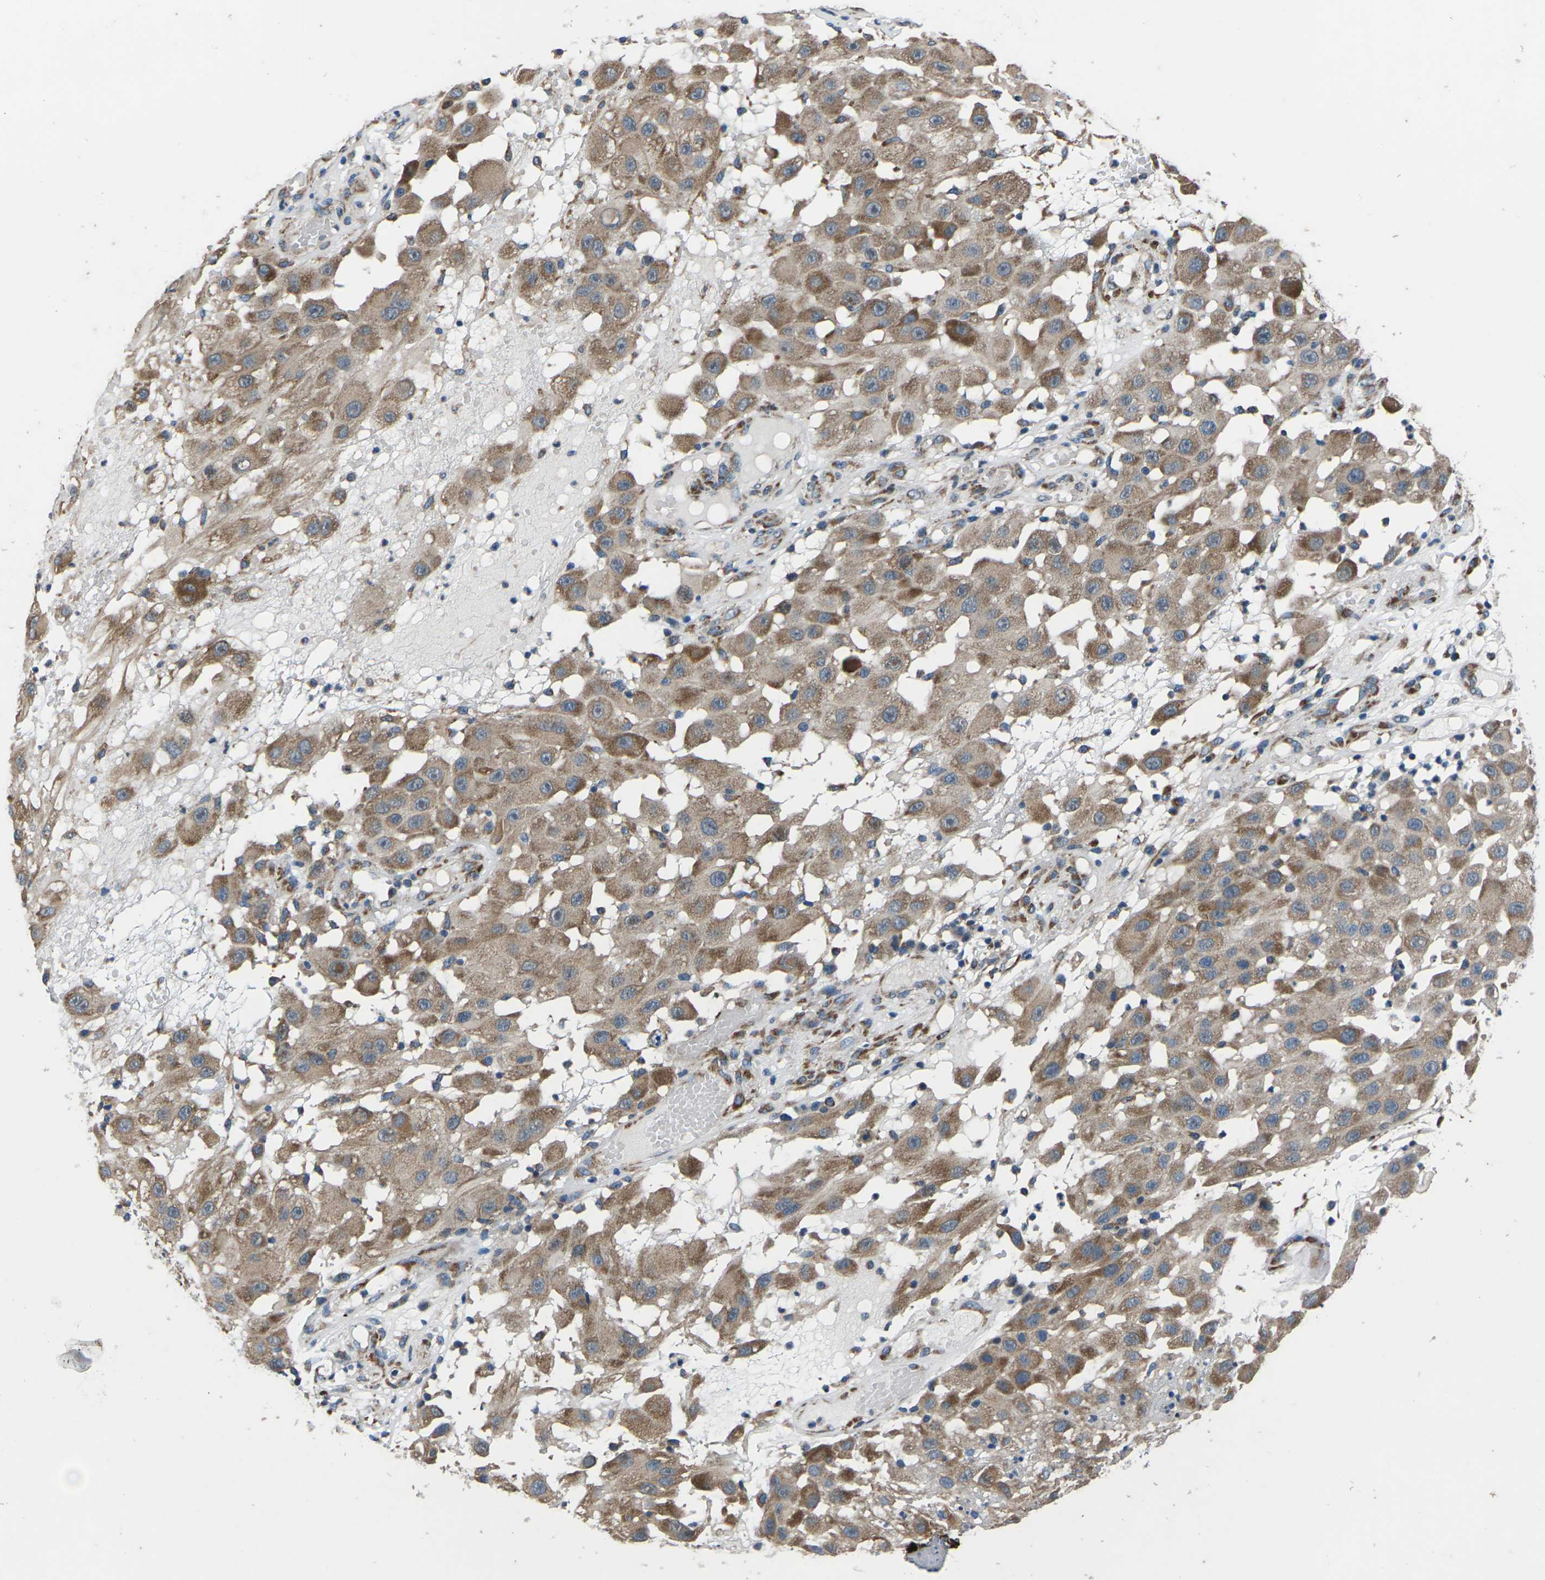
{"staining": {"intensity": "moderate", "quantity": ">75%", "location": "cytoplasmic/membranous"}, "tissue": "melanoma", "cell_type": "Tumor cells", "image_type": "cancer", "snomed": [{"axis": "morphology", "description": "Malignant melanoma, NOS"}, {"axis": "topography", "description": "Skin"}], "caption": "IHC of human melanoma shows medium levels of moderate cytoplasmic/membranous expression in about >75% of tumor cells. Using DAB (3,3'-diaminobenzidine) (brown) and hematoxylin (blue) stains, captured at high magnification using brightfield microscopy.", "gene": "GABRP", "patient": {"sex": "female", "age": 81}}